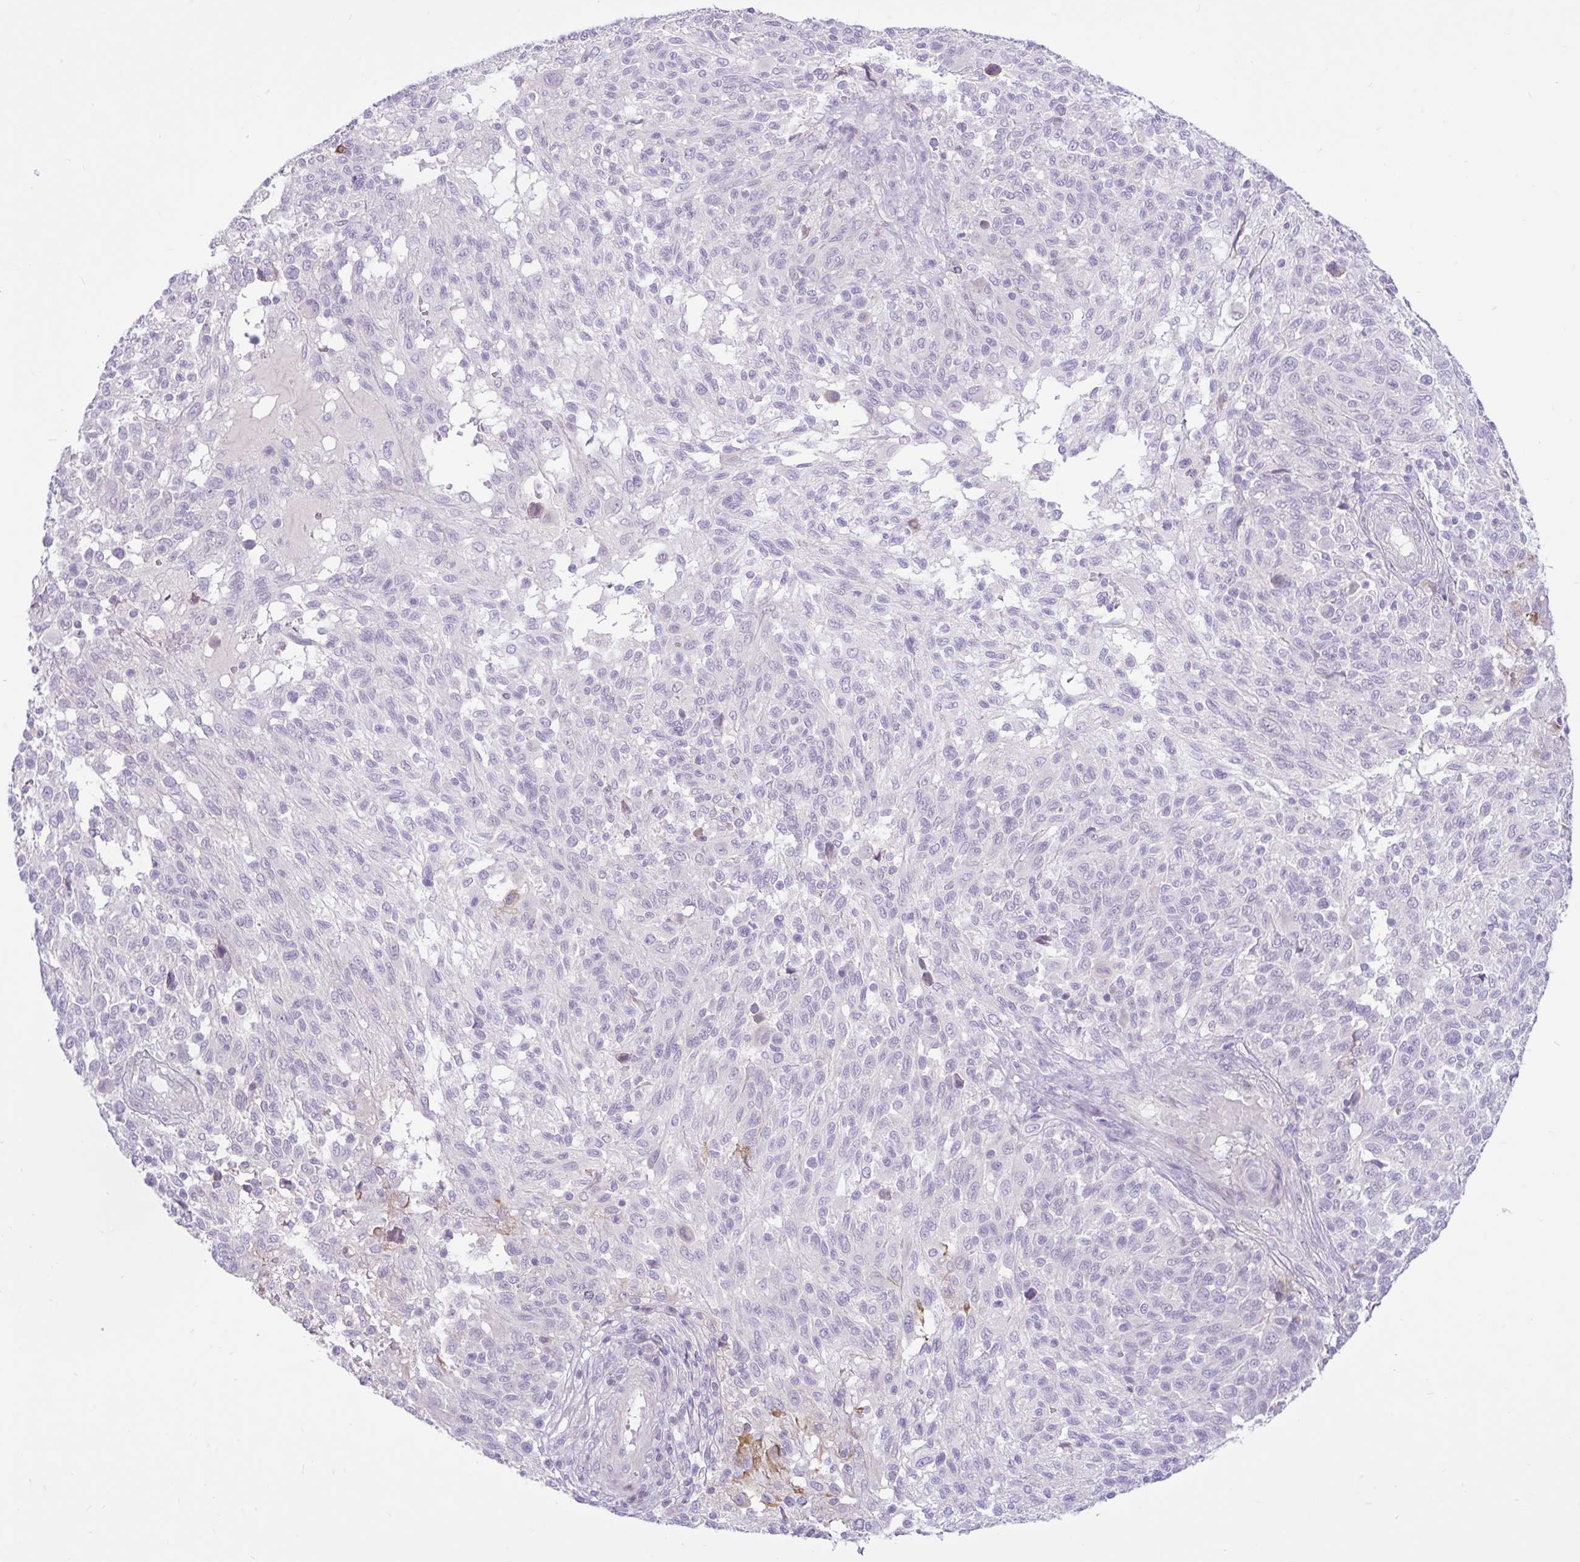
{"staining": {"intensity": "negative", "quantity": "none", "location": "none"}, "tissue": "melanoma", "cell_type": "Tumor cells", "image_type": "cancer", "snomed": [{"axis": "morphology", "description": "Malignant melanoma, NOS"}, {"axis": "topography", "description": "Skin"}], "caption": "There is no significant expression in tumor cells of melanoma.", "gene": "ZNF101", "patient": {"sex": "male", "age": 66}}